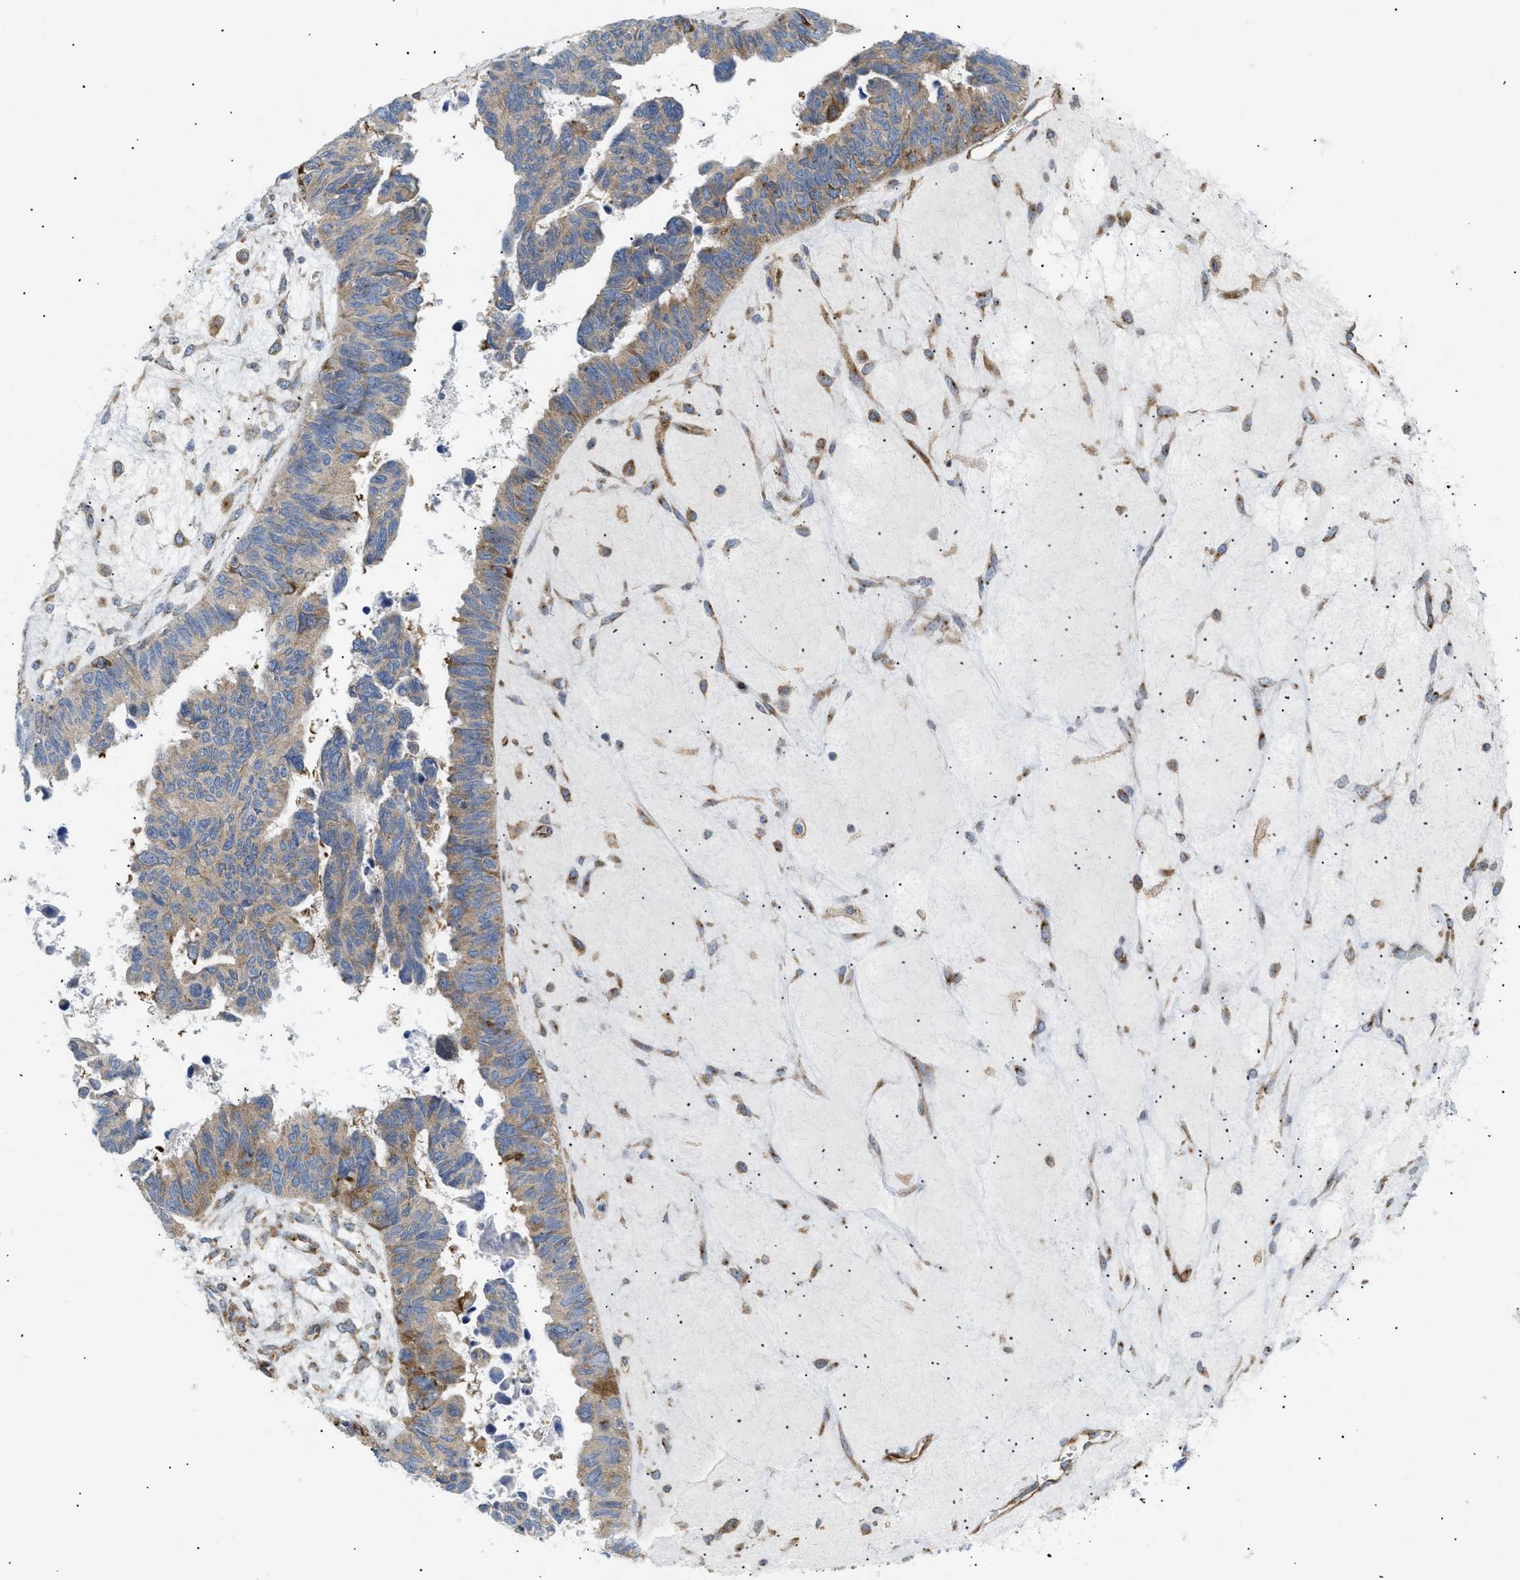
{"staining": {"intensity": "moderate", "quantity": "25%-75%", "location": "cytoplasmic/membranous"}, "tissue": "ovarian cancer", "cell_type": "Tumor cells", "image_type": "cancer", "snomed": [{"axis": "morphology", "description": "Cystadenocarcinoma, serous, NOS"}, {"axis": "topography", "description": "Ovary"}], "caption": "Immunohistochemistry staining of ovarian cancer, which shows medium levels of moderate cytoplasmic/membranous positivity in about 25%-75% of tumor cells indicating moderate cytoplasmic/membranous protein positivity. The staining was performed using DAB (brown) for protein detection and nuclei were counterstained in hematoxylin (blue).", "gene": "DCTN4", "patient": {"sex": "female", "age": 79}}